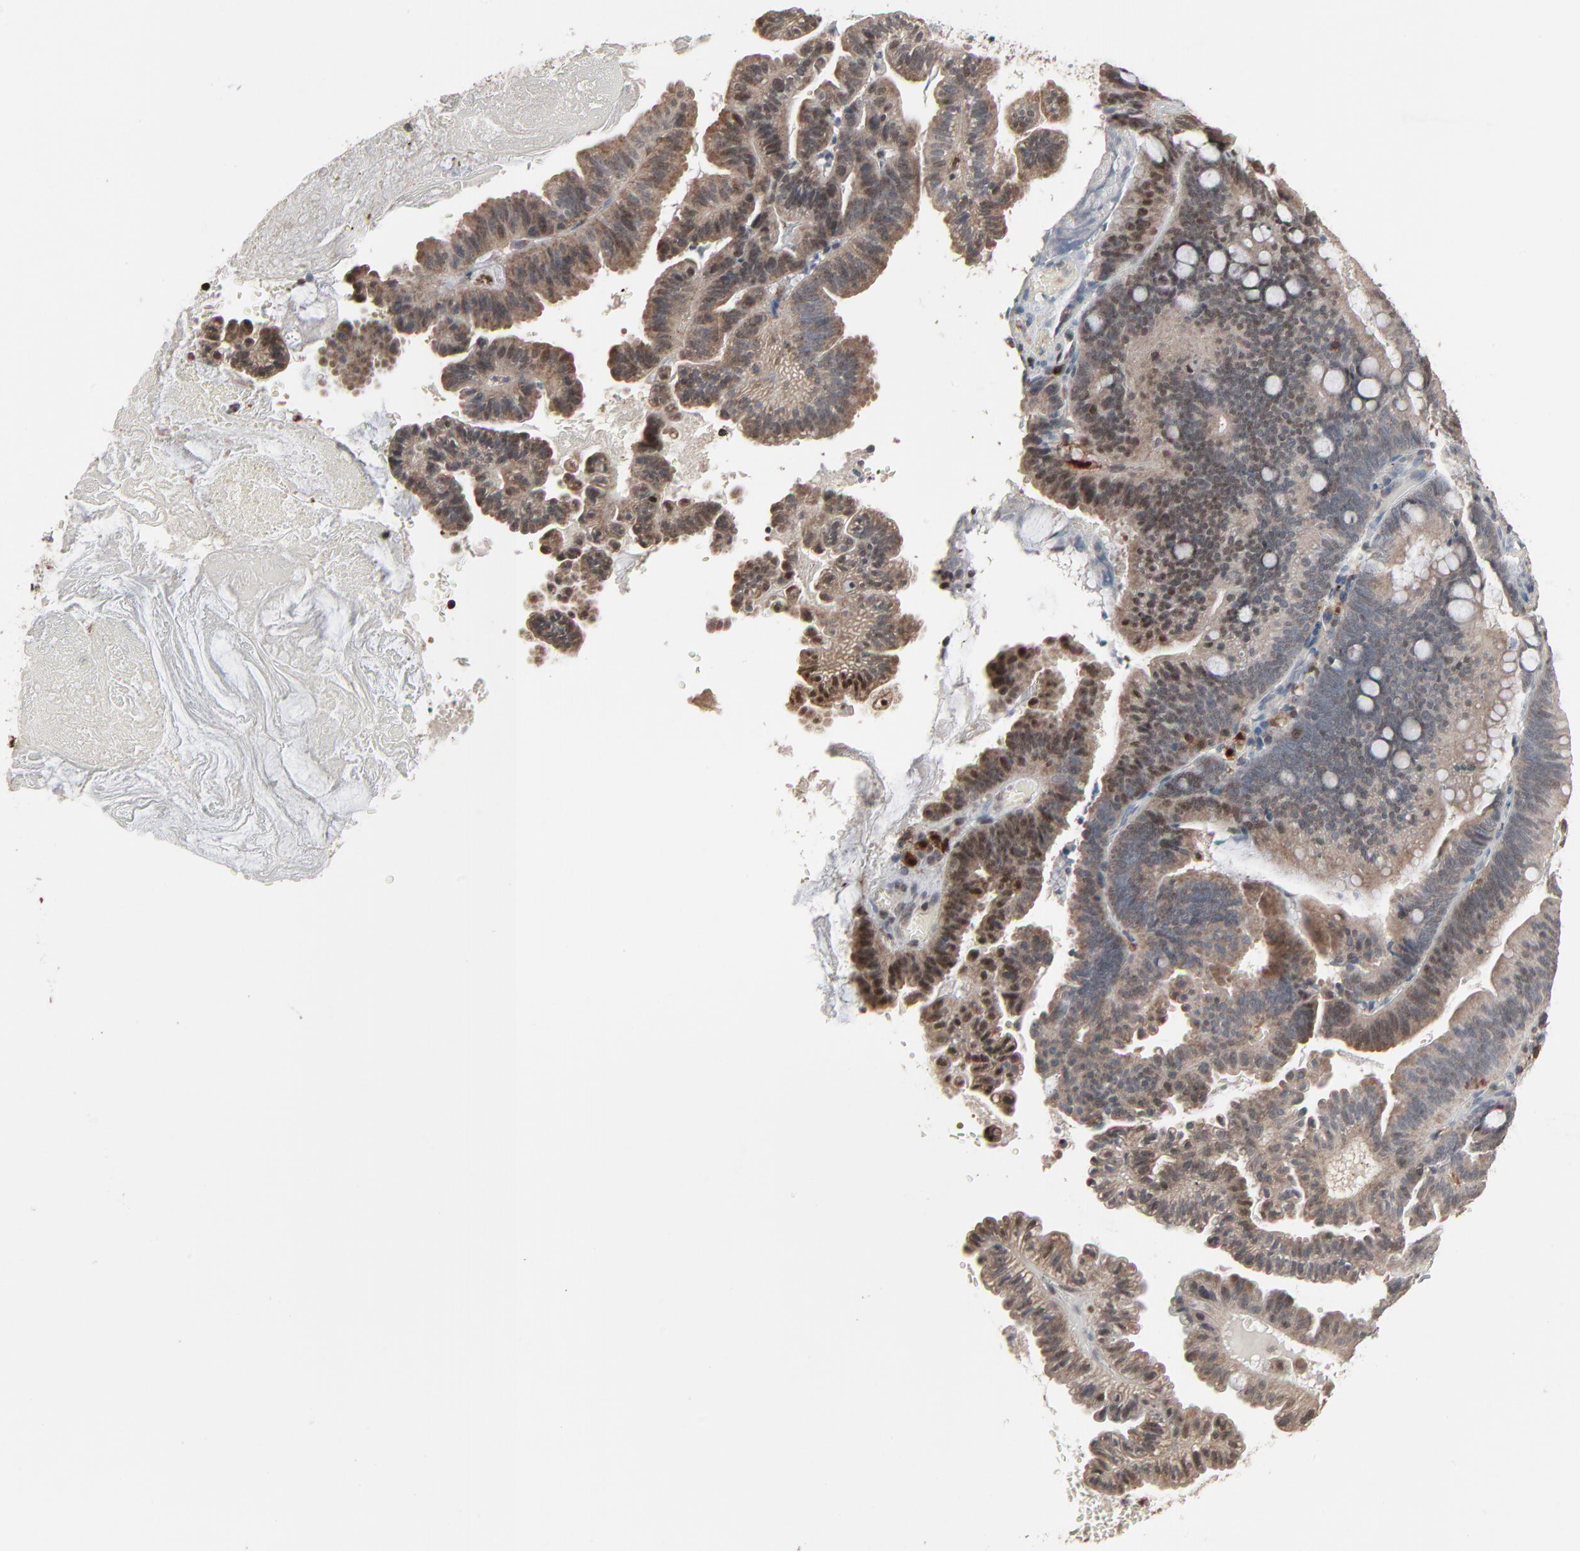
{"staining": {"intensity": "weak", "quantity": "25%-75%", "location": "cytoplasmic/membranous,nuclear"}, "tissue": "pancreatic cancer", "cell_type": "Tumor cells", "image_type": "cancer", "snomed": [{"axis": "morphology", "description": "Adenocarcinoma, NOS"}, {"axis": "topography", "description": "Pancreas"}], "caption": "IHC photomicrograph of neoplastic tissue: human adenocarcinoma (pancreatic) stained using IHC displays low levels of weak protein expression localized specifically in the cytoplasmic/membranous and nuclear of tumor cells, appearing as a cytoplasmic/membranous and nuclear brown color.", "gene": "DOCK8", "patient": {"sex": "male", "age": 82}}